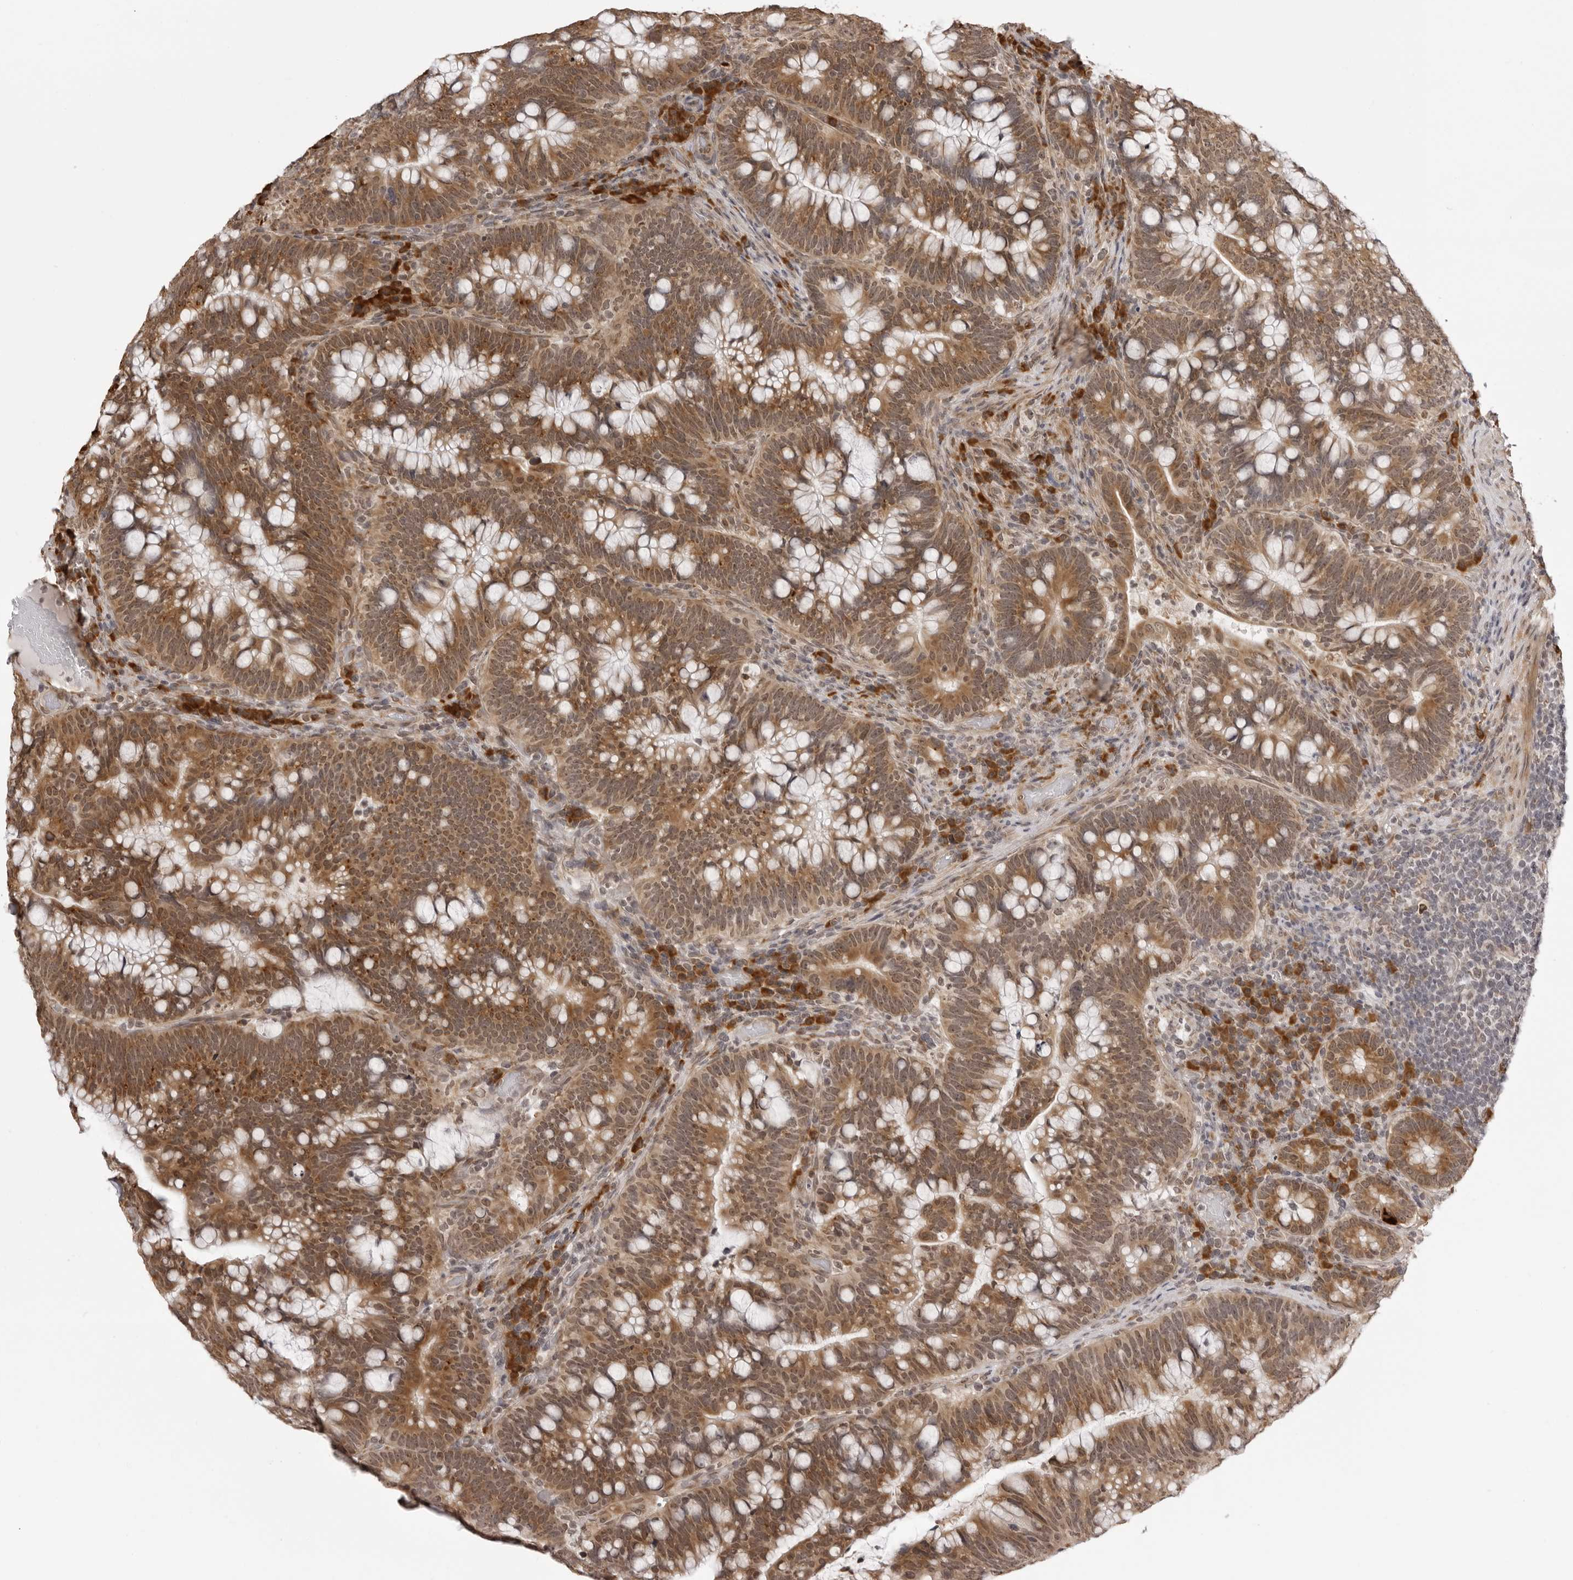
{"staining": {"intensity": "moderate", "quantity": ">75%", "location": "cytoplasmic/membranous"}, "tissue": "colorectal cancer", "cell_type": "Tumor cells", "image_type": "cancer", "snomed": [{"axis": "morphology", "description": "Adenocarcinoma, NOS"}, {"axis": "topography", "description": "Colon"}], "caption": "IHC of human colorectal adenocarcinoma reveals medium levels of moderate cytoplasmic/membranous expression in about >75% of tumor cells.", "gene": "ZC3H11A", "patient": {"sex": "female", "age": 66}}